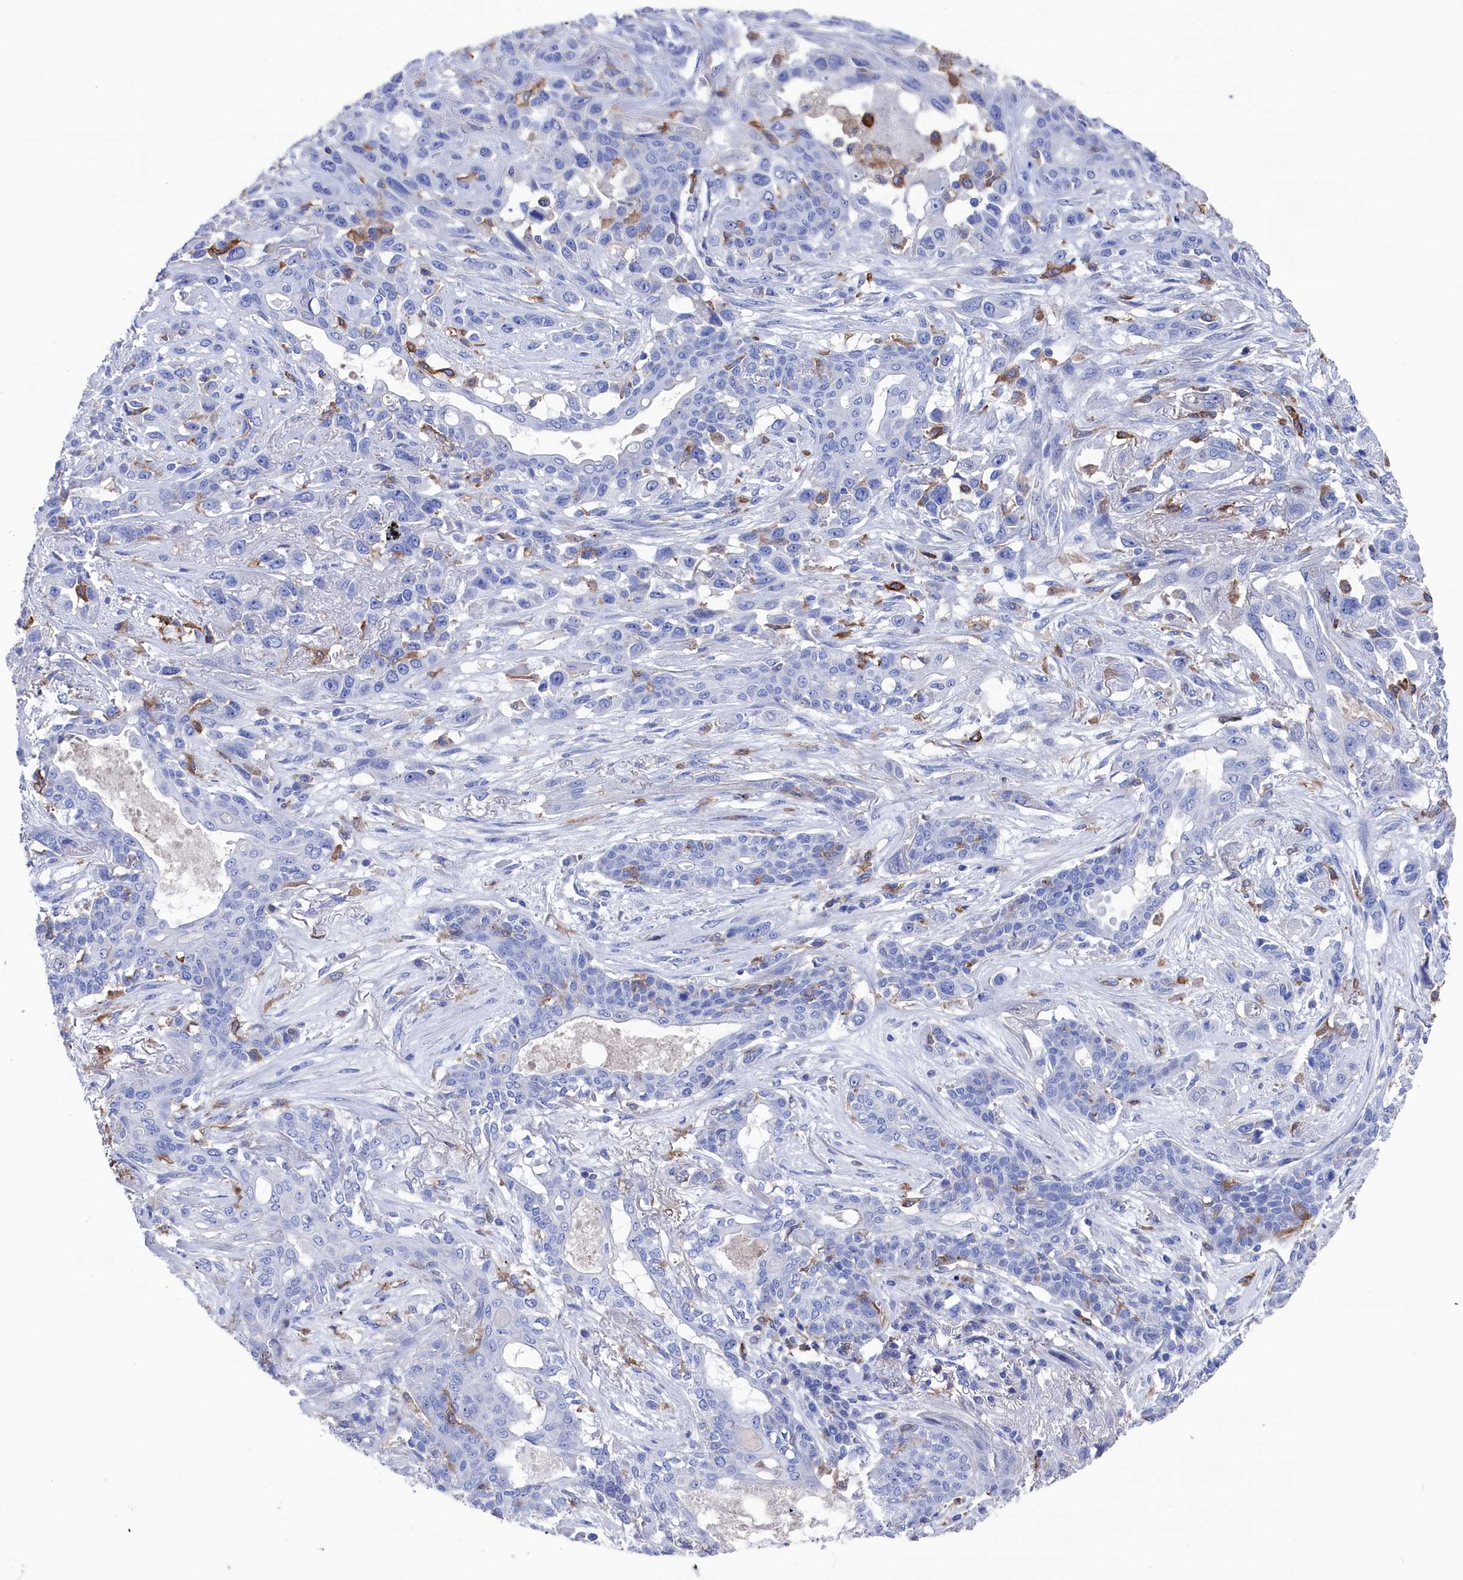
{"staining": {"intensity": "negative", "quantity": "none", "location": "none"}, "tissue": "lung cancer", "cell_type": "Tumor cells", "image_type": "cancer", "snomed": [{"axis": "morphology", "description": "Squamous cell carcinoma, NOS"}, {"axis": "topography", "description": "Lung"}], "caption": "The IHC image has no significant expression in tumor cells of squamous cell carcinoma (lung) tissue. Brightfield microscopy of immunohistochemistry (IHC) stained with DAB (brown) and hematoxylin (blue), captured at high magnification.", "gene": "TYROBP", "patient": {"sex": "female", "age": 70}}